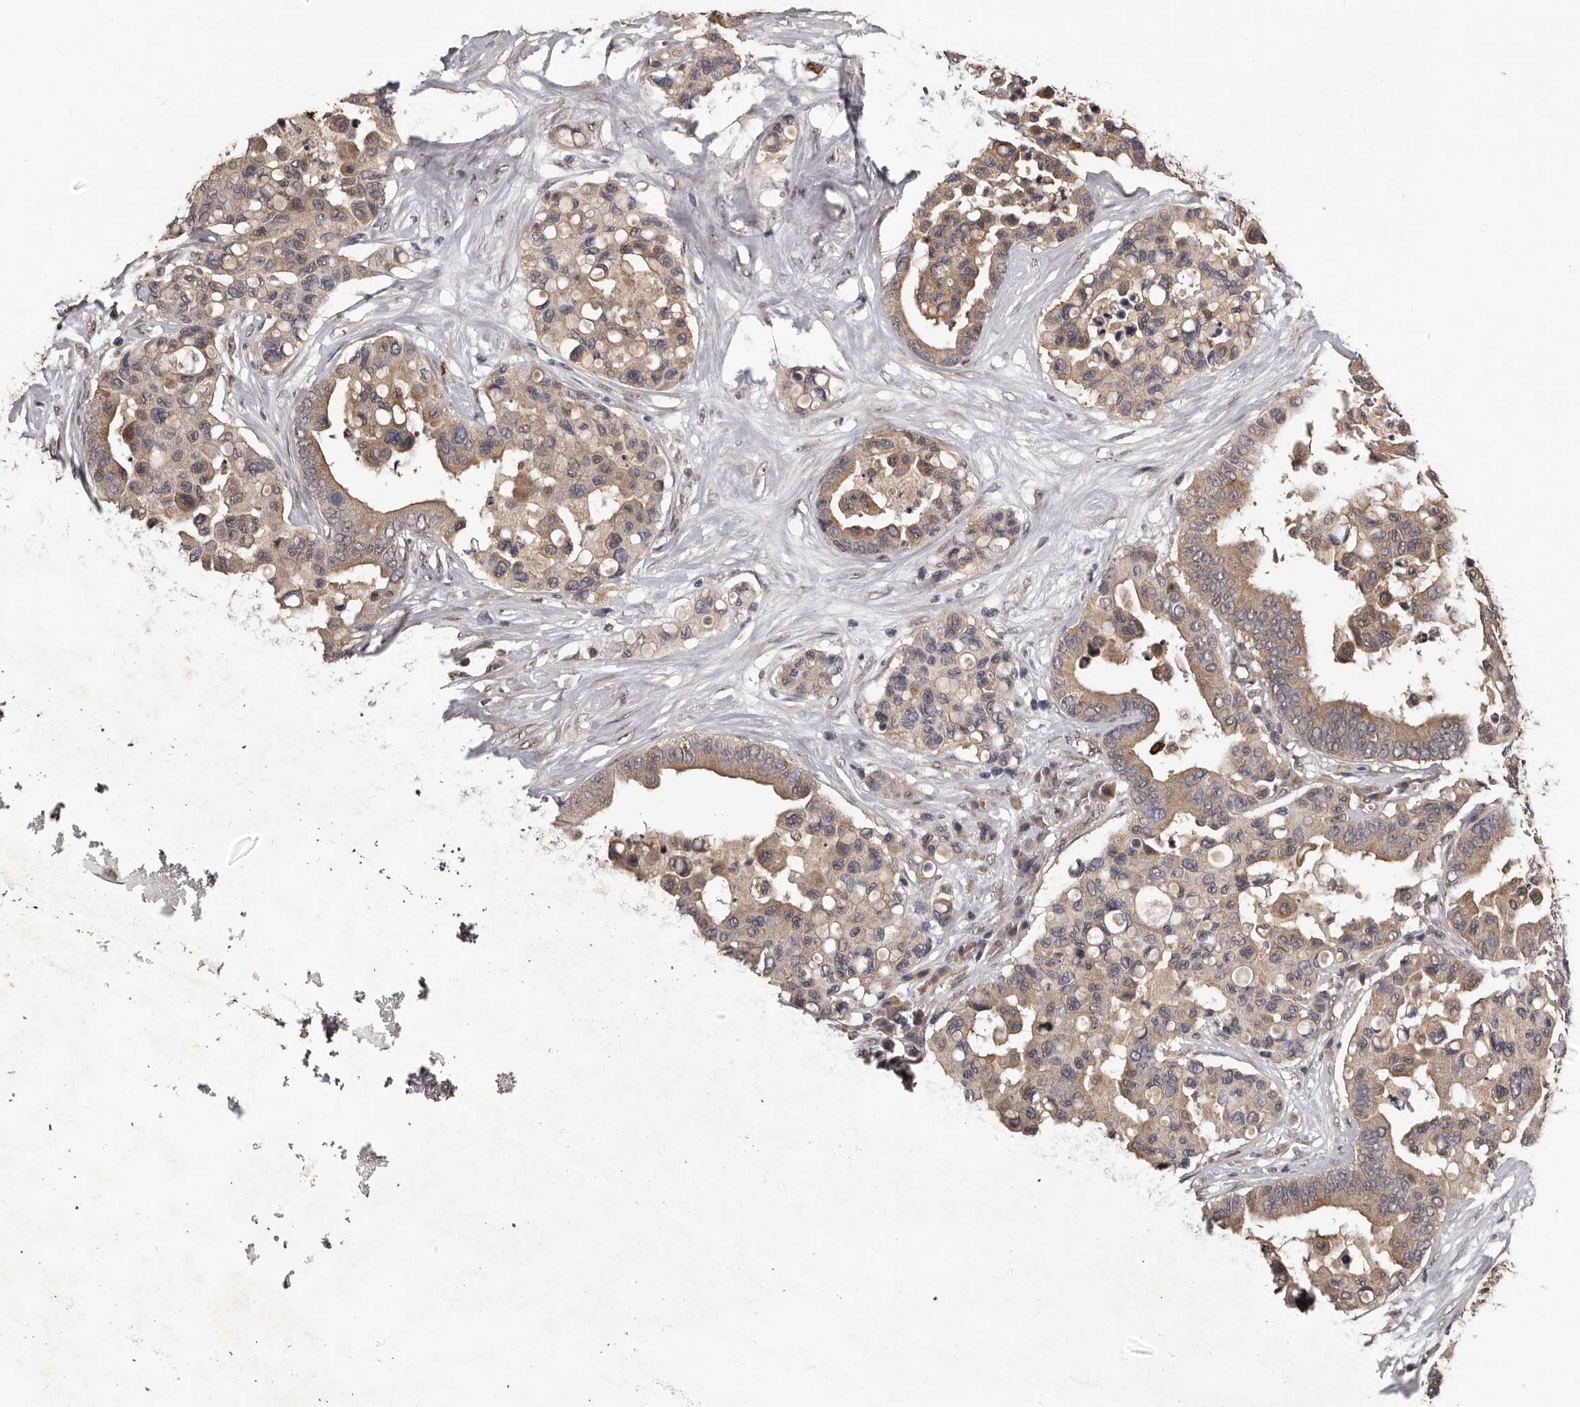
{"staining": {"intensity": "weak", "quantity": ">75%", "location": "cytoplasmic/membranous"}, "tissue": "colorectal cancer", "cell_type": "Tumor cells", "image_type": "cancer", "snomed": [{"axis": "morphology", "description": "Adenocarcinoma, NOS"}, {"axis": "topography", "description": "Colon"}], "caption": "IHC of colorectal adenocarcinoma shows low levels of weak cytoplasmic/membranous staining in about >75% of tumor cells.", "gene": "VPS37A", "patient": {"sex": "male", "age": 82}}